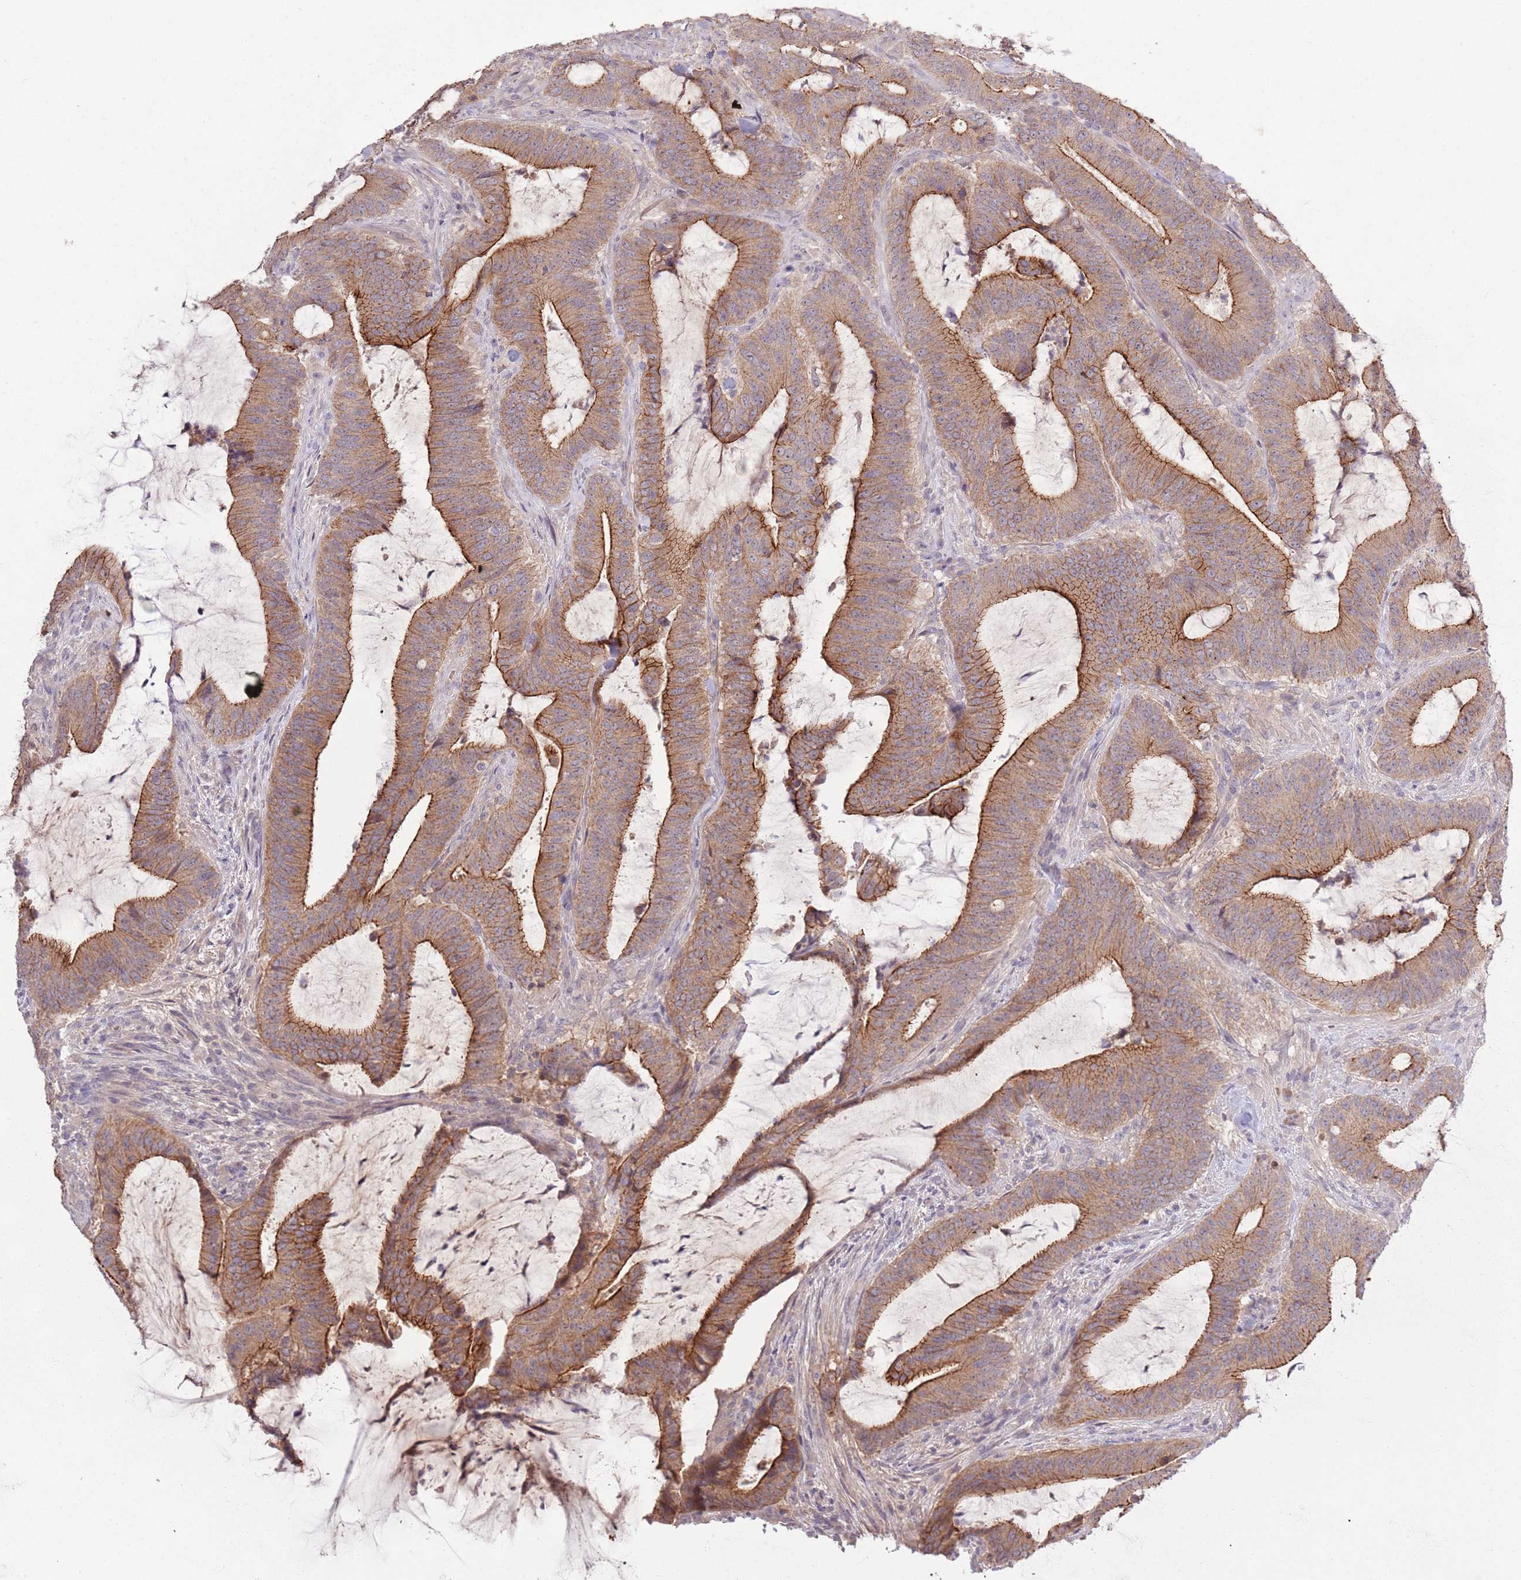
{"staining": {"intensity": "strong", "quantity": ">75%", "location": "cytoplasmic/membranous"}, "tissue": "colorectal cancer", "cell_type": "Tumor cells", "image_type": "cancer", "snomed": [{"axis": "morphology", "description": "Adenocarcinoma, NOS"}, {"axis": "topography", "description": "Colon"}], "caption": "Protein expression analysis of colorectal adenocarcinoma demonstrates strong cytoplasmic/membranous staining in approximately >75% of tumor cells.", "gene": "SHROOM3", "patient": {"sex": "female", "age": 43}}